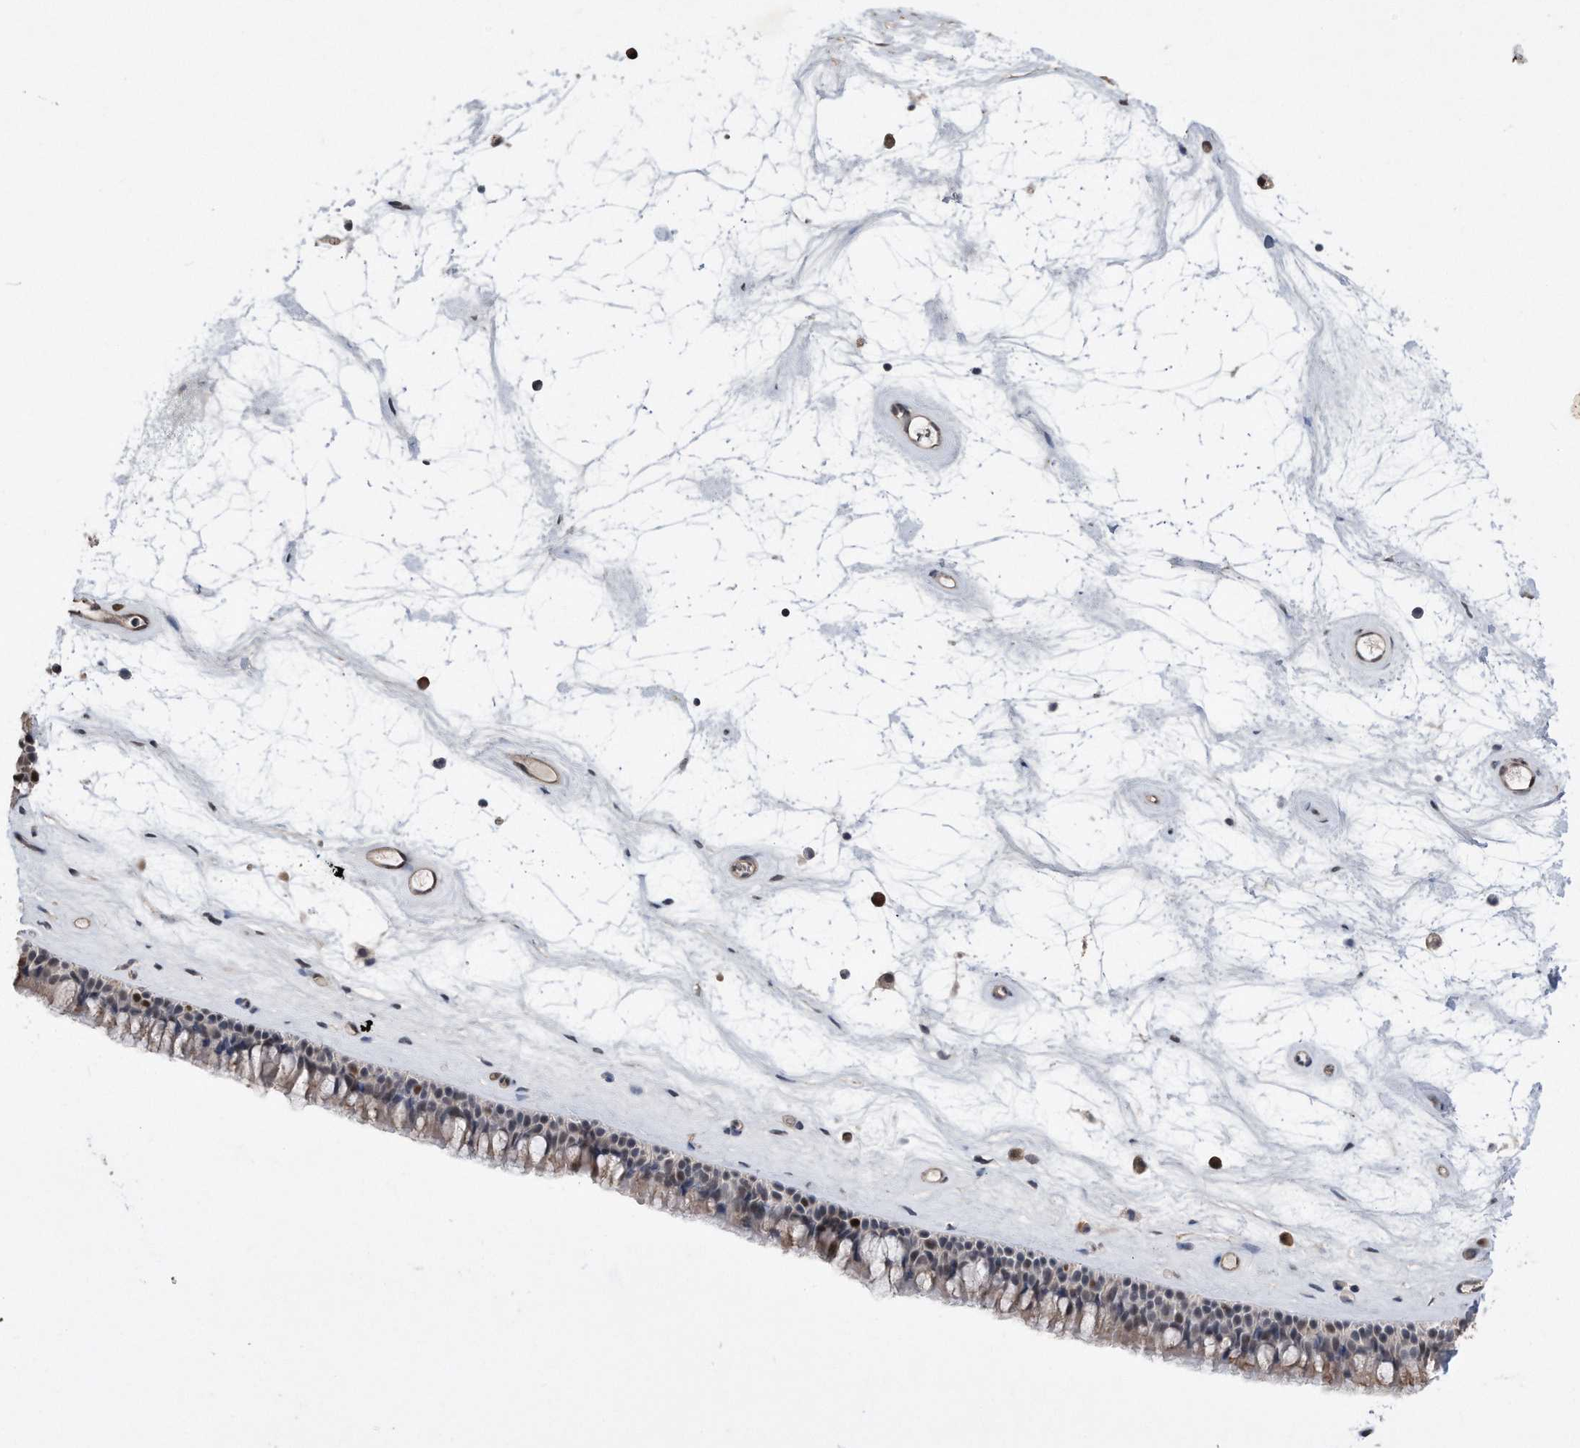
{"staining": {"intensity": "moderate", "quantity": "<25%", "location": "nuclear"}, "tissue": "nasopharynx", "cell_type": "Respiratory epithelial cells", "image_type": "normal", "snomed": [{"axis": "morphology", "description": "Normal tissue, NOS"}, {"axis": "topography", "description": "Nasopharynx"}], "caption": "Nasopharynx stained with DAB (3,3'-diaminobenzidine) immunohistochemistry shows low levels of moderate nuclear expression in about <25% of respiratory epithelial cells. (Stains: DAB in brown, nuclei in blue, Microscopy: brightfield microscopy at high magnification).", "gene": "PCNA", "patient": {"sex": "male", "age": 64}}